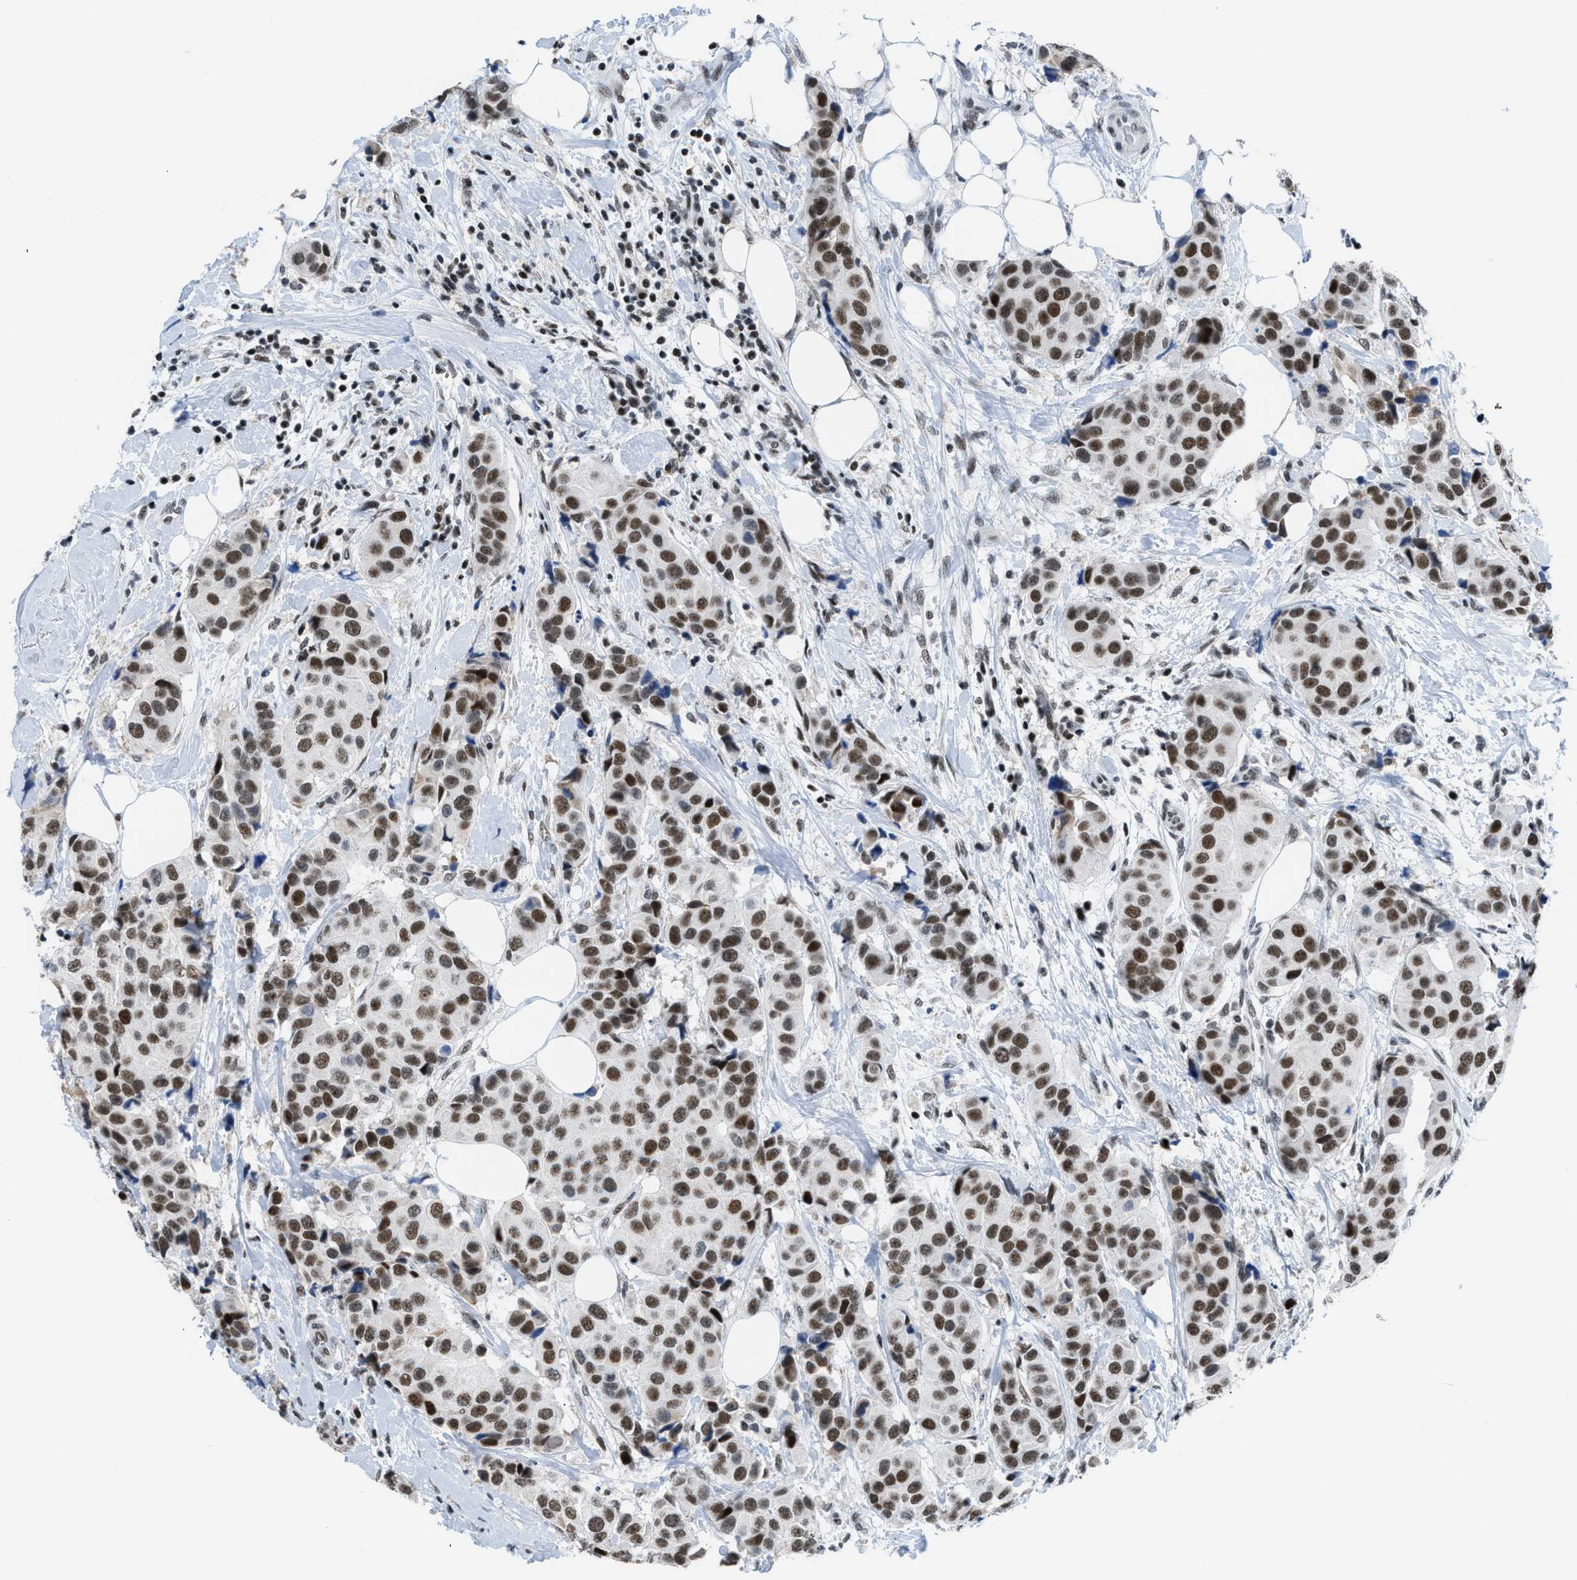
{"staining": {"intensity": "strong", "quantity": ">75%", "location": "nuclear"}, "tissue": "breast cancer", "cell_type": "Tumor cells", "image_type": "cancer", "snomed": [{"axis": "morphology", "description": "Normal tissue, NOS"}, {"axis": "morphology", "description": "Duct carcinoma"}, {"axis": "topography", "description": "Breast"}], "caption": "High-magnification brightfield microscopy of breast cancer (intraductal carcinoma) stained with DAB (brown) and counterstained with hematoxylin (blue). tumor cells exhibit strong nuclear staining is appreciated in about>75% of cells.", "gene": "TERF2IP", "patient": {"sex": "female", "age": 39}}